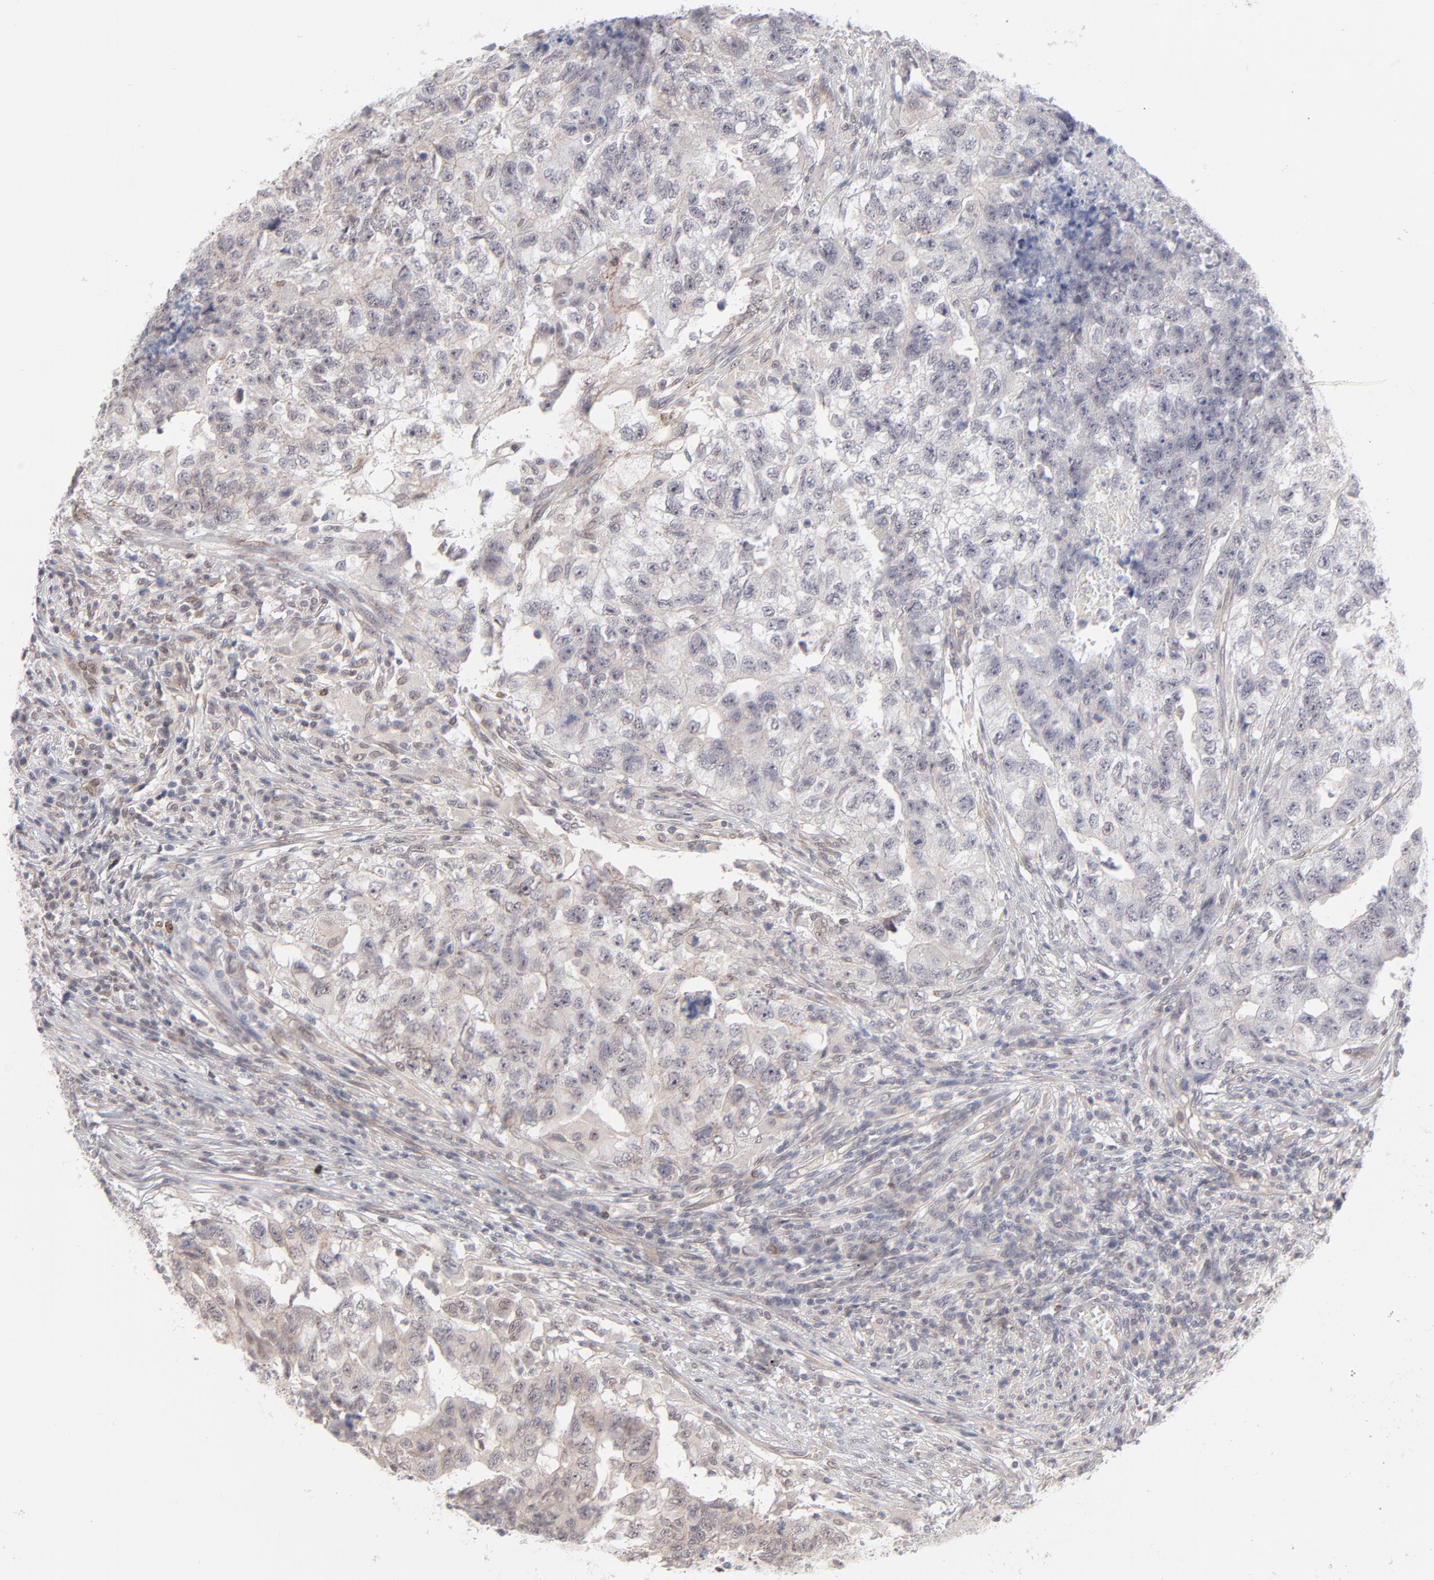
{"staining": {"intensity": "weak", "quantity": "<25%", "location": "cytoplasmic/membranous"}, "tissue": "testis cancer", "cell_type": "Tumor cells", "image_type": "cancer", "snomed": [{"axis": "morphology", "description": "Carcinoma, Embryonal, NOS"}, {"axis": "topography", "description": "Testis"}], "caption": "Immunohistochemical staining of testis embryonal carcinoma exhibits no significant expression in tumor cells.", "gene": "NBN", "patient": {"sex": "male", "age": 21}}